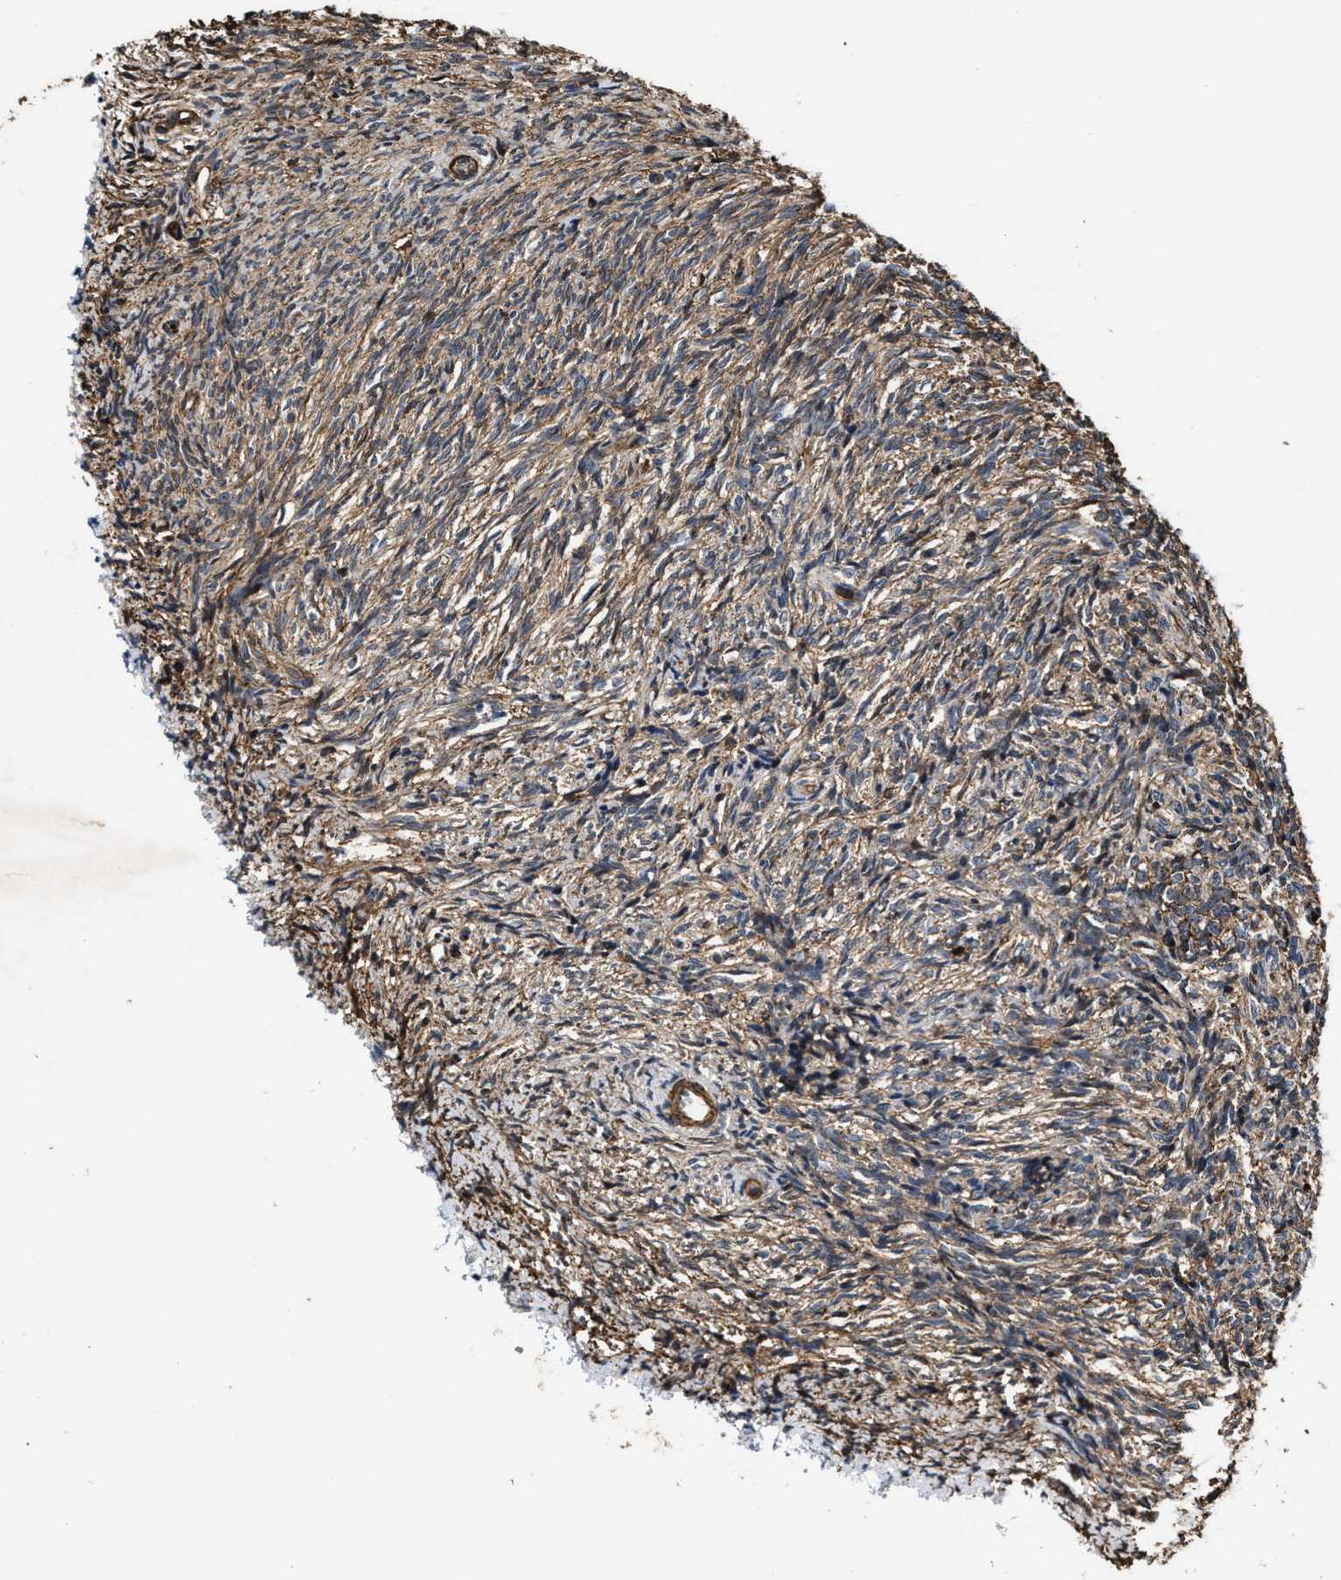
{"staining": {"intensity": "moderate", "quantity": "25%-75%", "location": "cytoplasmic/membranous,nuclear"}, "tissue": "ovary", "cell_type": "Follicle cells", "image_type": "normal", "snomed": [{"axis": "morphology", "description": "Normal tissue, NOS"}, {"axis": "topography", "description": "Ovary"}], "caption": "Benign ovary was stained to show a protein in brown. There is medium levels of moderate cytoplasmic/membranous,nuclear positivity in about 25%-75% of follicle cells. (DAB IHC, brown staining for protein, blue staining for nuclei).", "gene": "KBTBD2", "patient": {"sex": "female", "age": 41}}